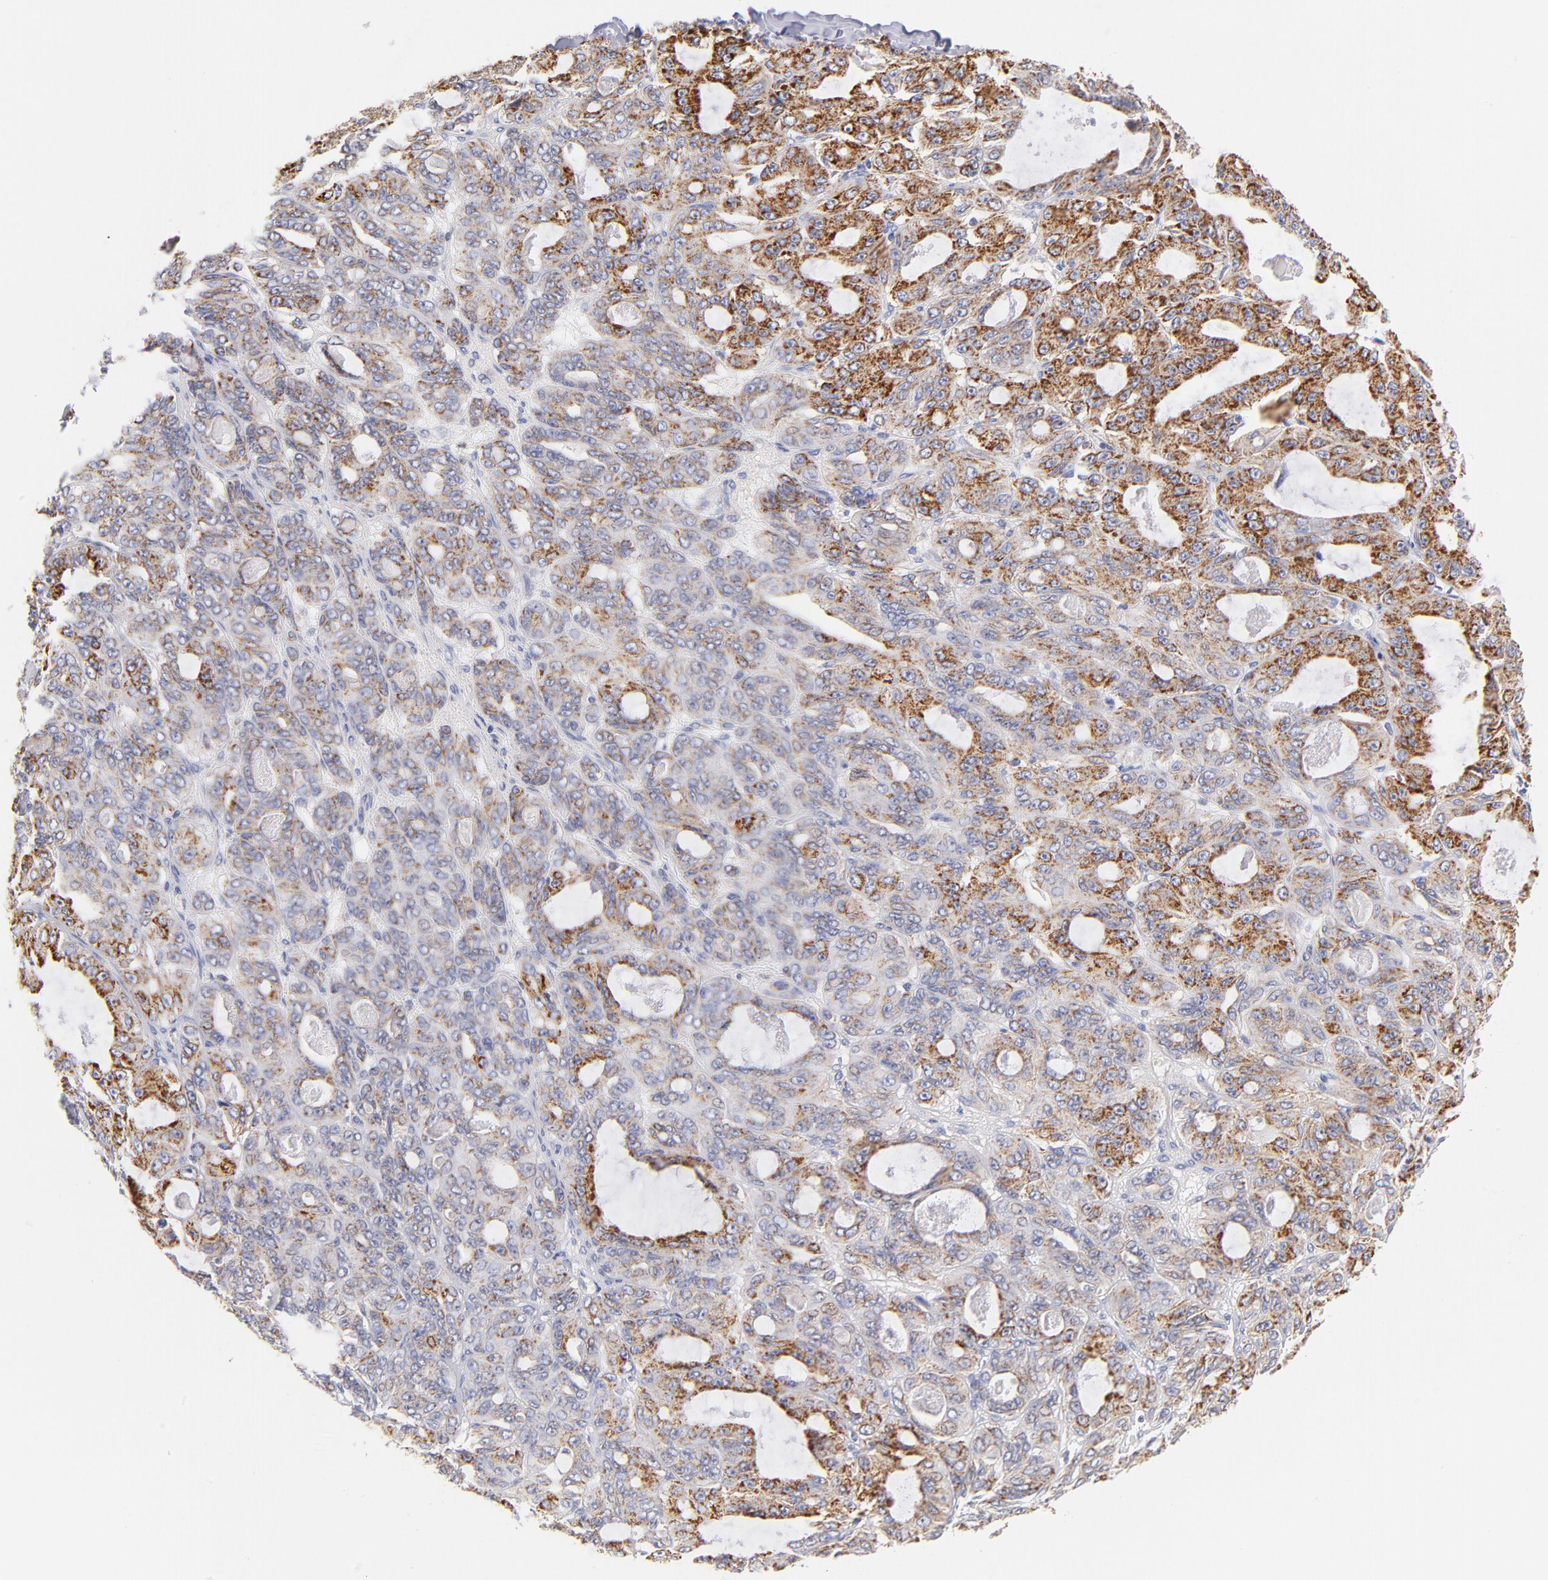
{"staining": {"intensity": "moderate", "quantity": ">75%", "location": "cytoplasmic/membranous"}, "tissue": "ovarian cancer", "cell_type": "Tumor cells", "image_type": "cancer", "snomed": [{"axis": "morphology", "description": "Carcinoma, endometroid"}, {"axis": "topography", "description": "Ovary"}], "caption": "Ovarian endometroid carcinoma stained with a brown dye displays moderate cytoplasmic/membranous positive staining in approximately >75% of tumor cells.", "gene": "AIFM1", "patient": {"sex": "female", "age": 61}}